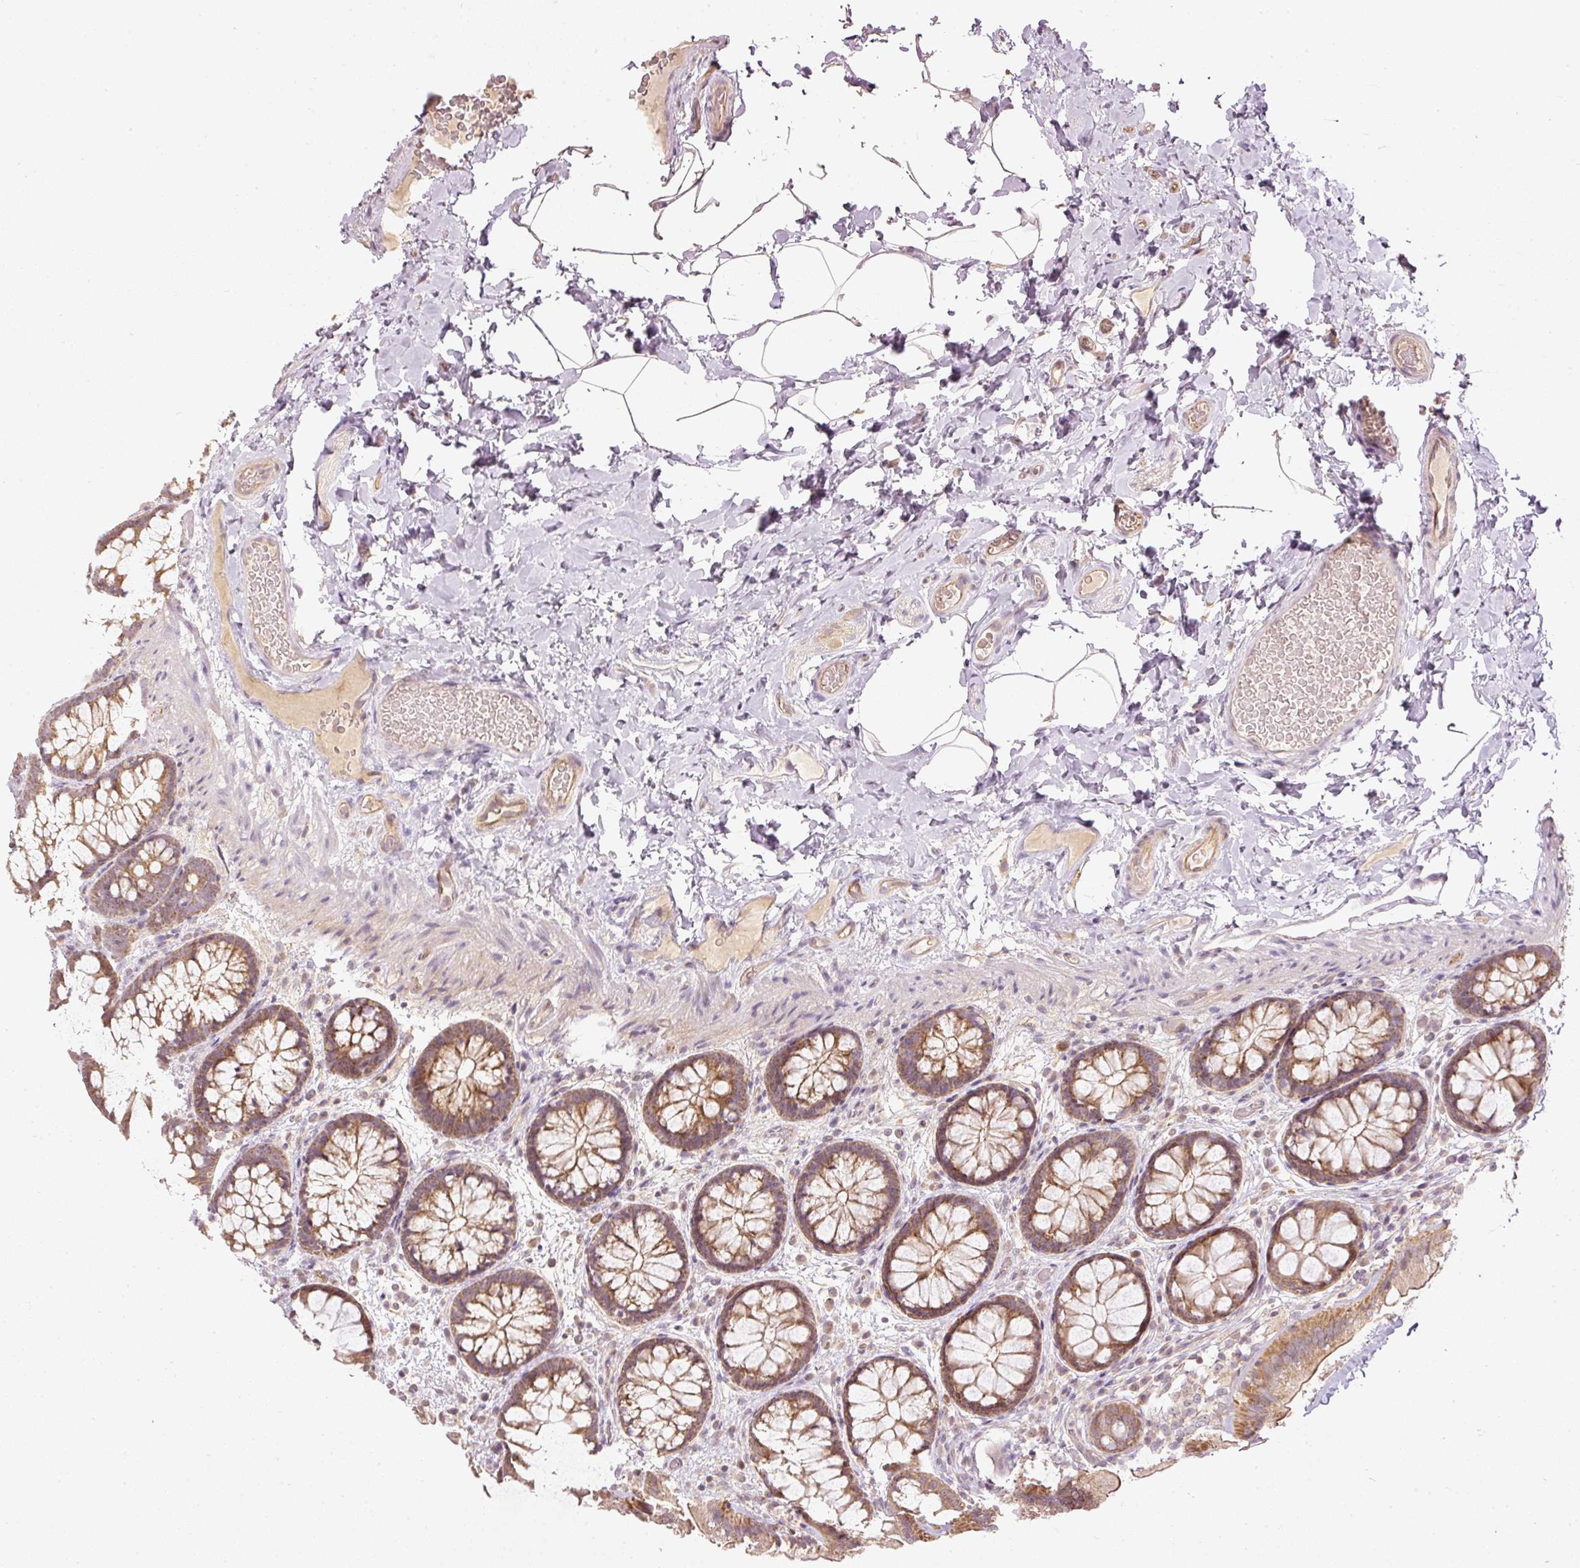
{"staining": {"intensity": "weak", "quantity": ">75%", "location": "cytoplasmic/membranous"}, "tissue": "colon", "cell_type": "Endothelial cells", "image_type": "normal", "snomed": [{"axis": "morphology", "description": "Normal tissue, NOS"}, {"axis": "topography", "description": "Colon"}], "caption": "High-power microscopy captured an immunohistochemistry (IHC) photomicrograph of normal colon, revealing weak cytoplasmic/membranous positivity in approximately >75% of endothelial cells.", "gene": "CDC20B", "patient": {"sex": "male", "age": 46}}